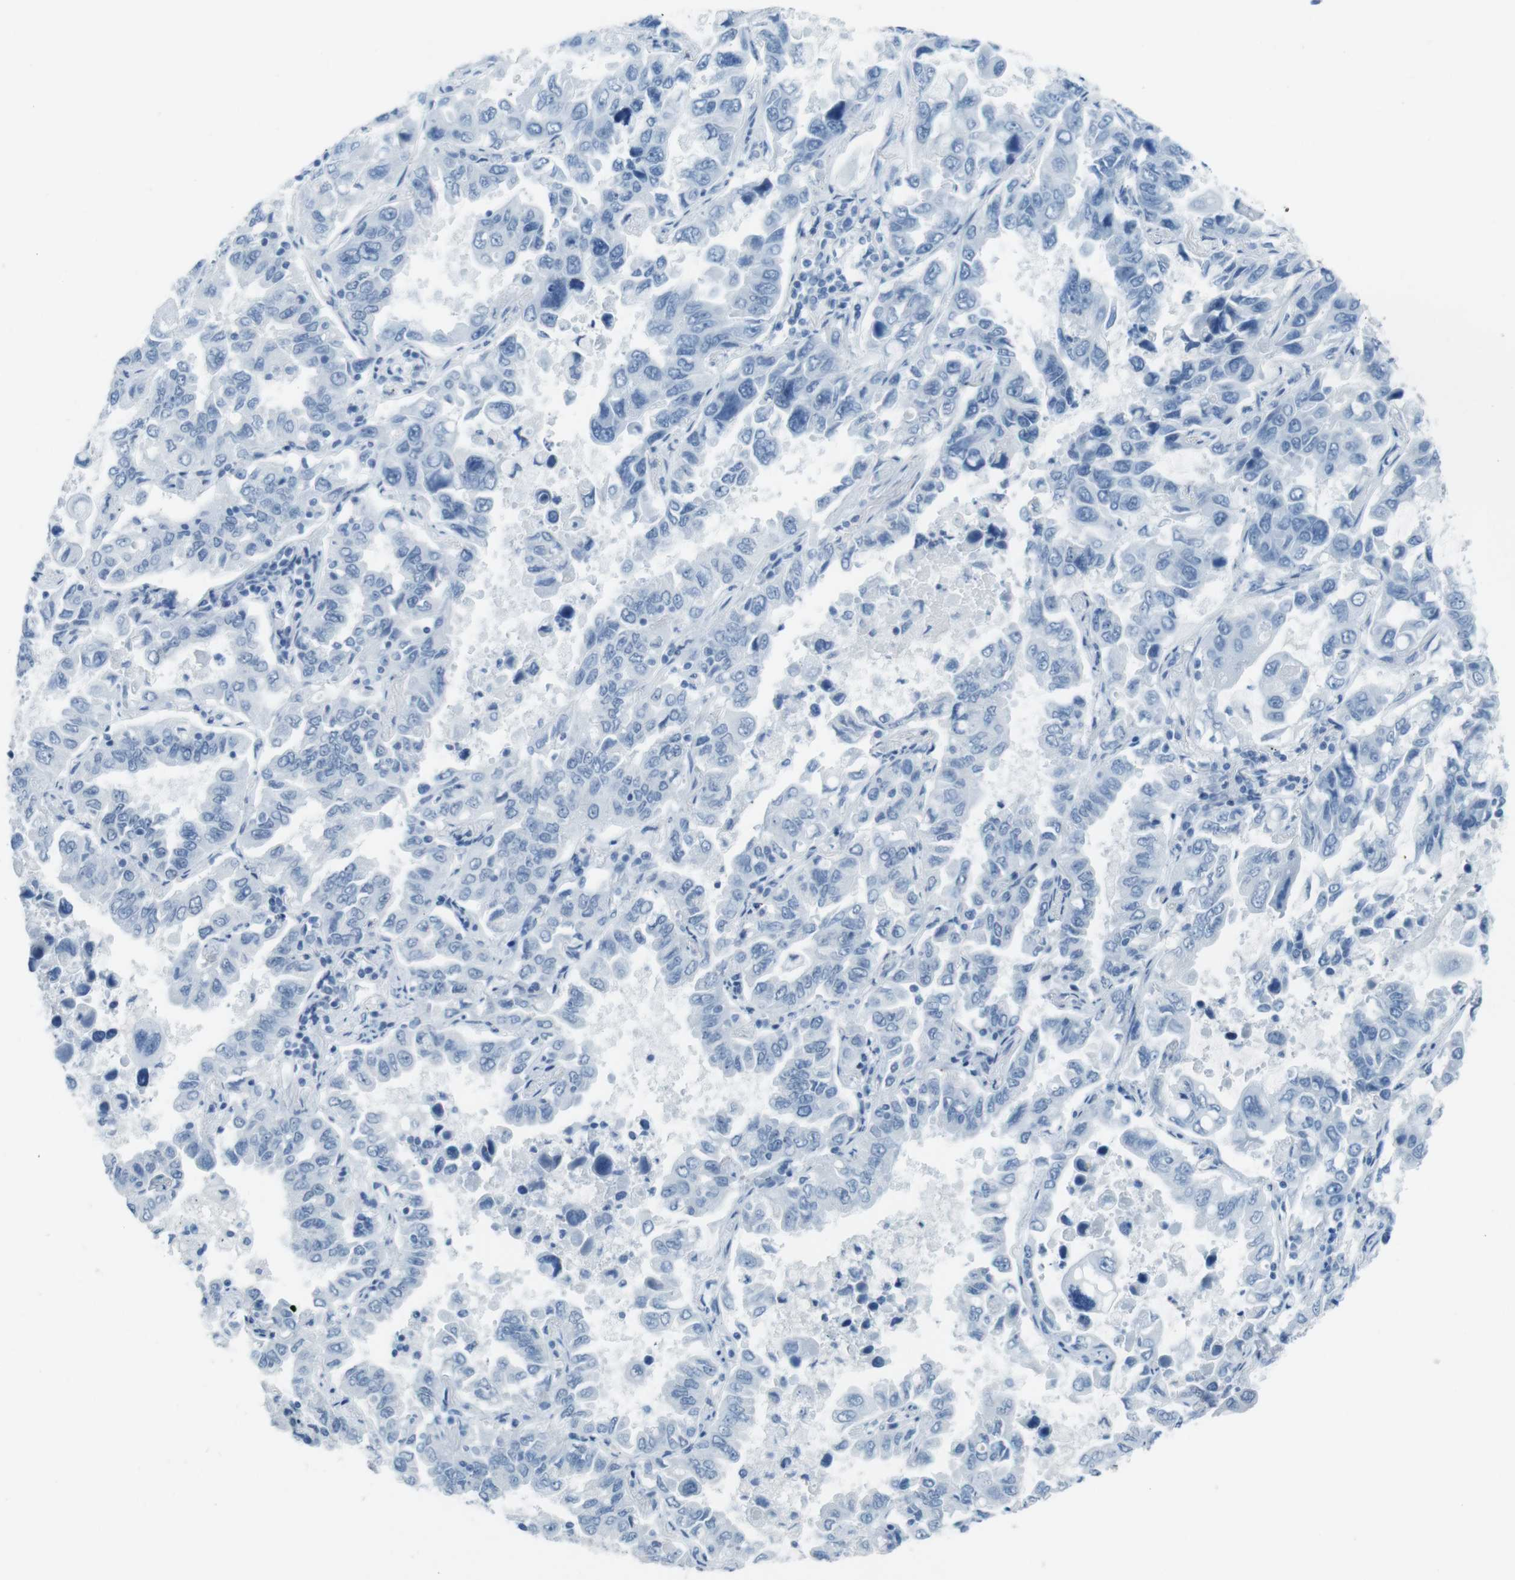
{"staining": {"intensity": "negative", "quantity": "none", "location": "none"}, "tissue": "lung cancer", "cell_type": "Tumor cells", "image_type": "cancer", "snomed": [{"axis": "morphology", "description": "Adenocarcinoma, NOS"}, {"axis": "topography", "description": "Lung"}], "caption": "Photomicrograph shows no protein expression in tumor cells of lung cancer (adenocarcinoma) tissue.", "gene": "TMEM207", "patient": {"sex": "male", "age": 64}}